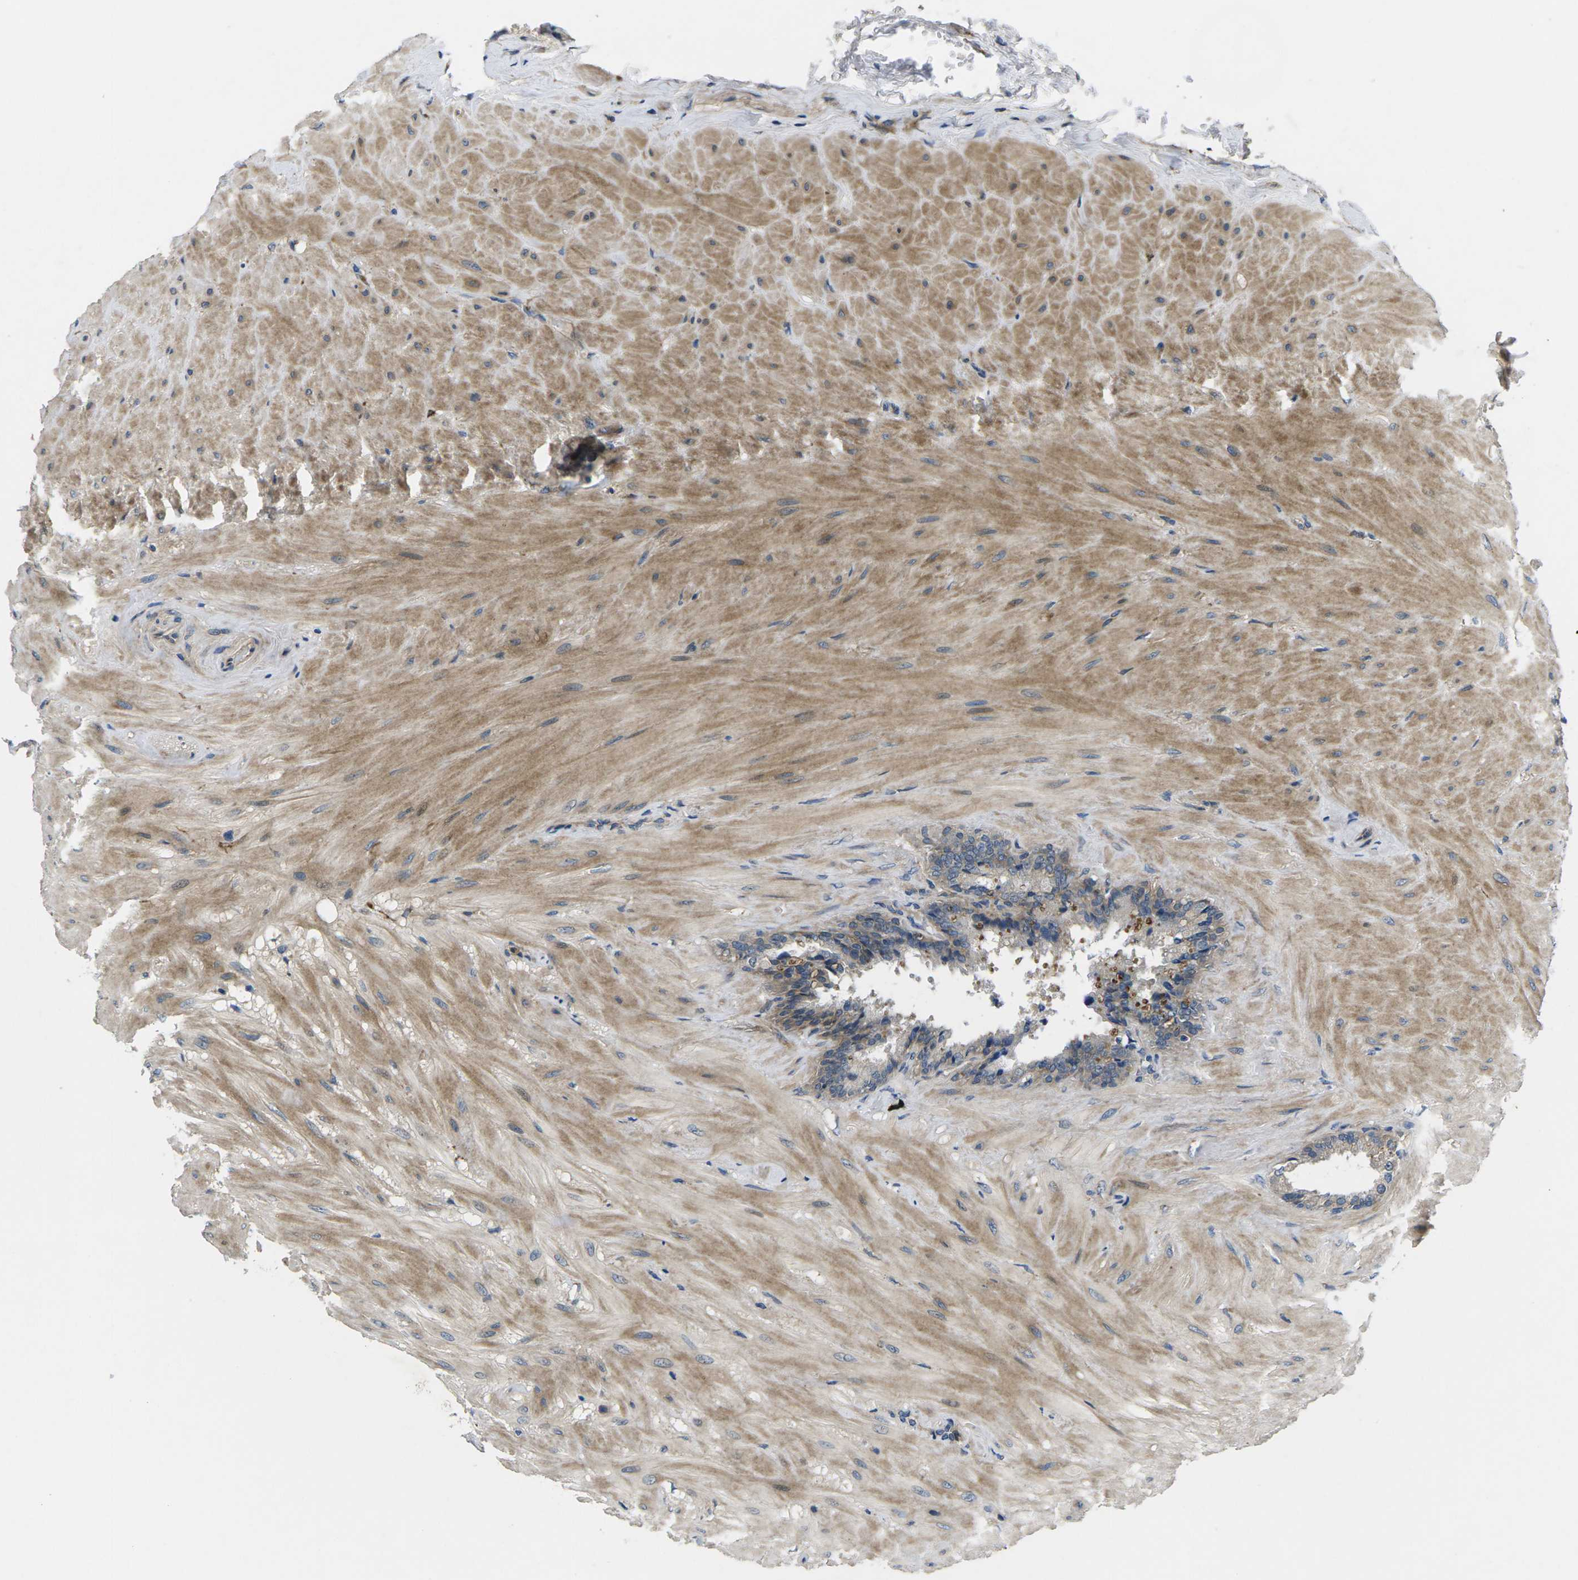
{"staining": {"intensity": "moderate", "quantity": "25%-75%", "location": "cytoplasmic/membranous"}, "tissue": "seminal vesicle", "cell_type": "Glandular cells", "image_type": "normal", "snomed": [{"axis": "morphology", "description": "Normal tissue, NOS"}, {"axis": "topography", "description": "Seminal veicle"}], "caption": "Seminal vesicle stained with DAB immunohistochemistry (IHC) displays medium levels of moderate cytoplasmic/membranous staining in approximately 25%-75% of glandular cells. The protein is shown in brown color, while the nuclei are stained blue.", "gene": "PLCE1", "patient": {"sex": "male", "age": 46}}